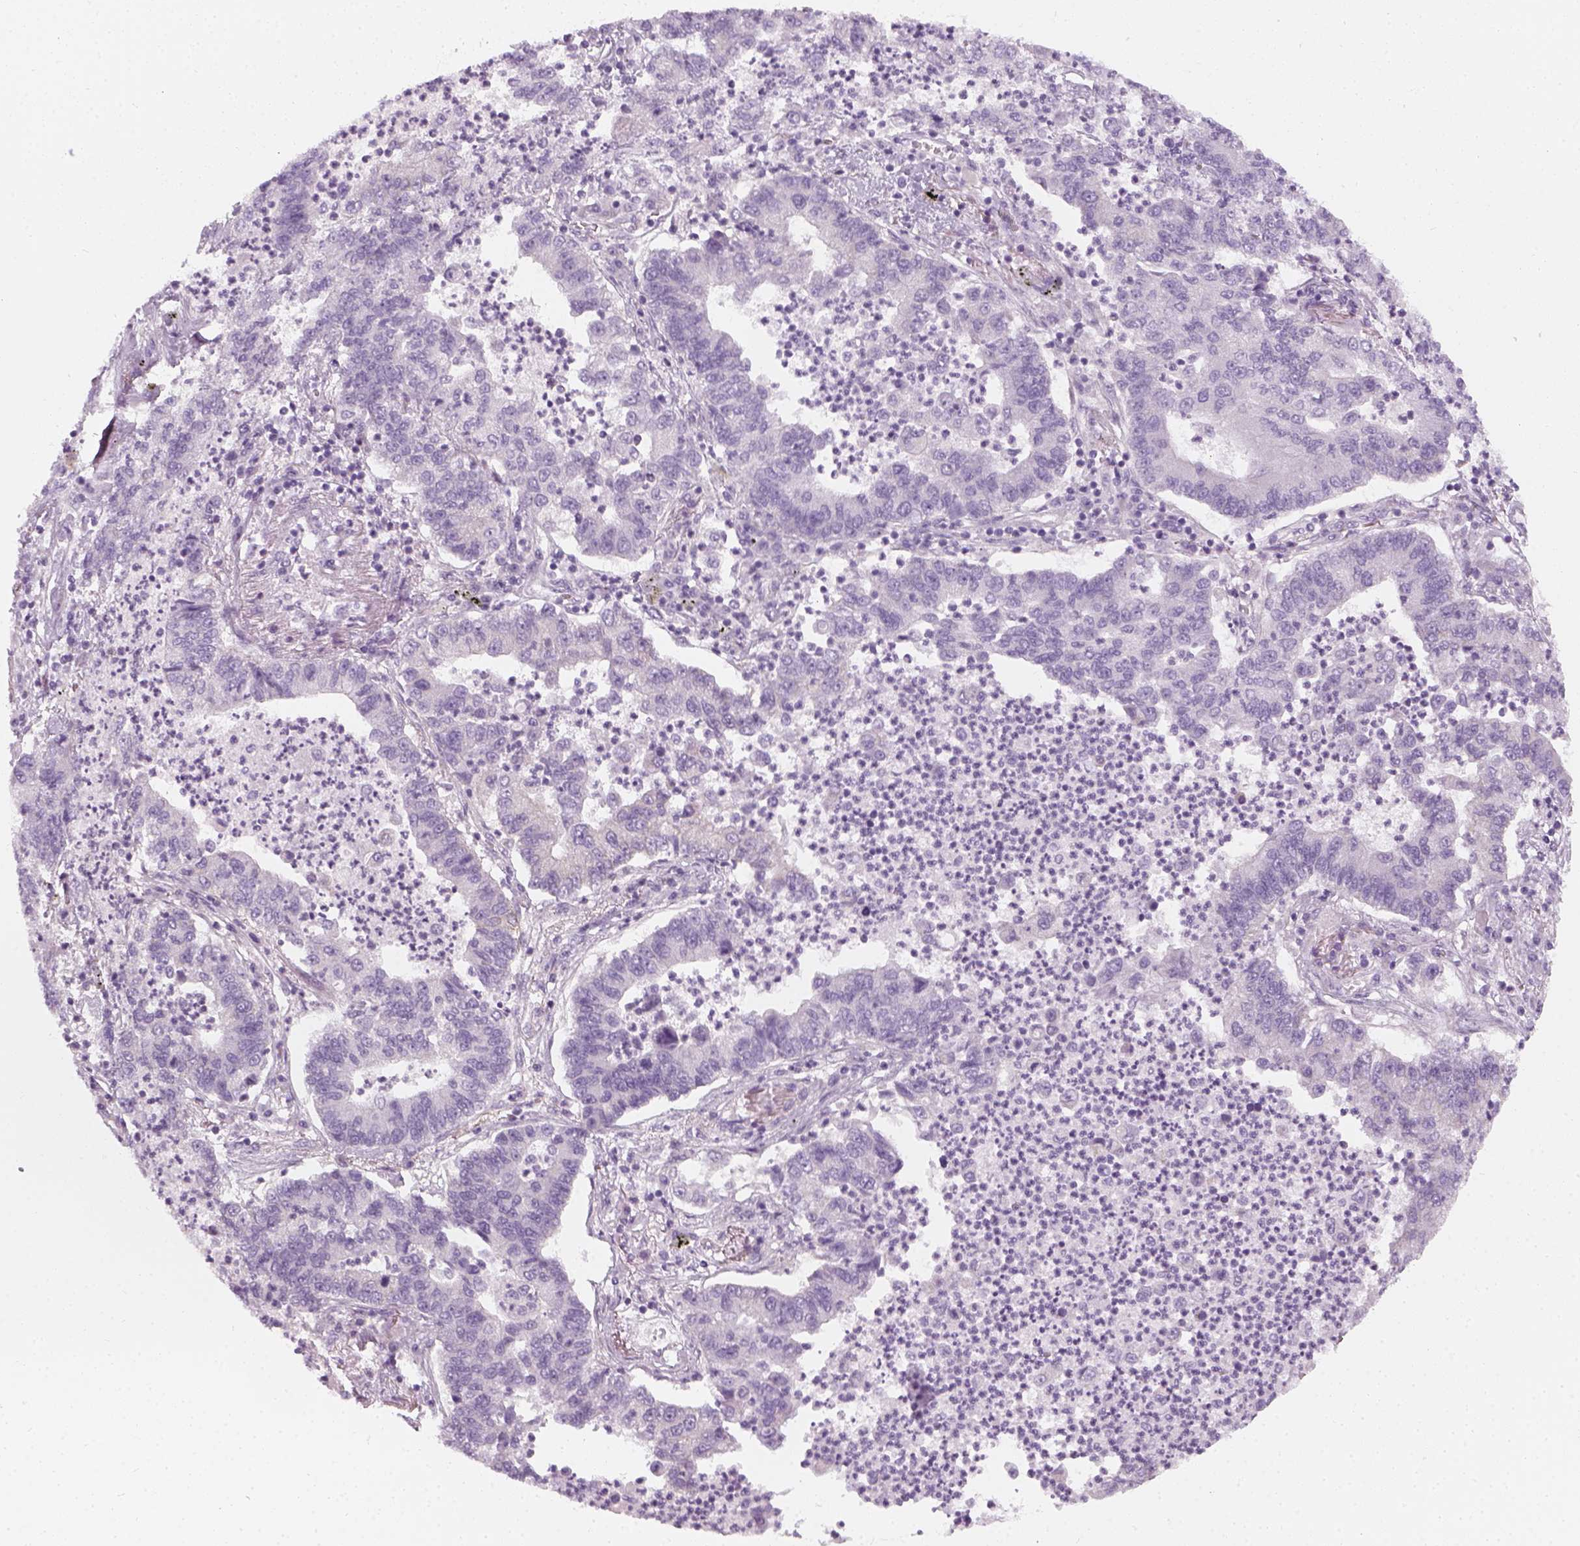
{"staining": {"intensity": "negative", "quantity": "none", "location": "none"}, "tissue": "lung cancer", "cell_type": "Tumor cells", "image_type": "cancer", "snomed": [{"axis": "morphology", "description": "Adenocarcinoma, NOS"}, {"axis": "topography", "description": "Lung"}], "caption": "Human lung adenocarcinoma stained for a protein using immunohistochemistry (IHC) displays no staining in tumor cells.", "gene": "PRAME", "patient": {"sex": "female", "age": 57}}